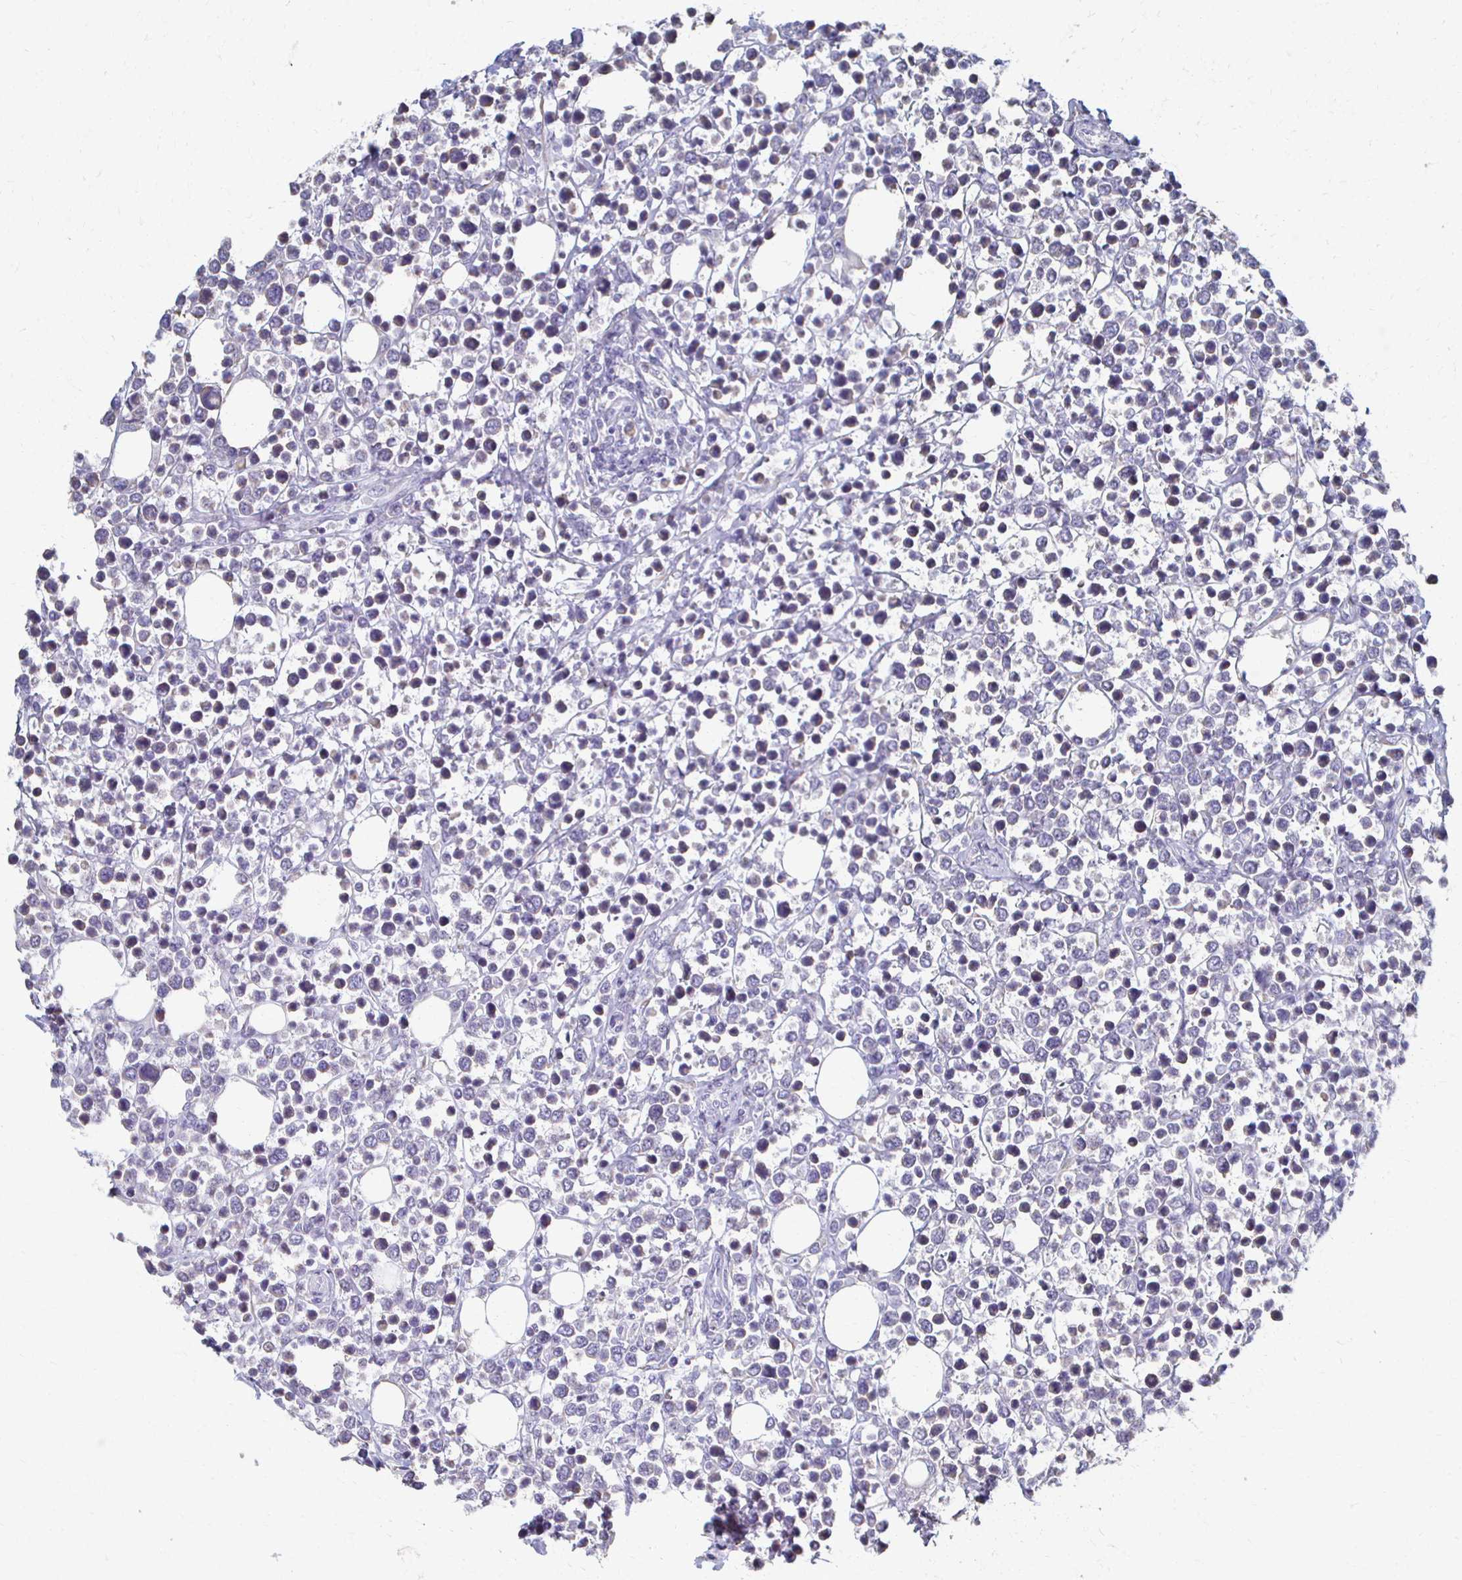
{"staining": {"intensity": "negative", "quantity": "none", "location": "none"}, "tissue": "lymphoma", "cell_type": "Tumor cells", "image_type": "cancer", "snomed": [{"axis": "morphology", "description": "Malignant lymphoma, non-Hodgkin's type, Low grade"}, {"axis": "topography", "description": "Lymph node"}], "caption": "Immunohistochemical staining of human malignant lymphoma, non-Hodgkin's type (low-grade) demonstrates no significant positivity in tumor cells. (IHC, brightfield microscopy, high magnification).", "gene": "ATP1A3", "patient": {"sex": "male", "age": 60}}